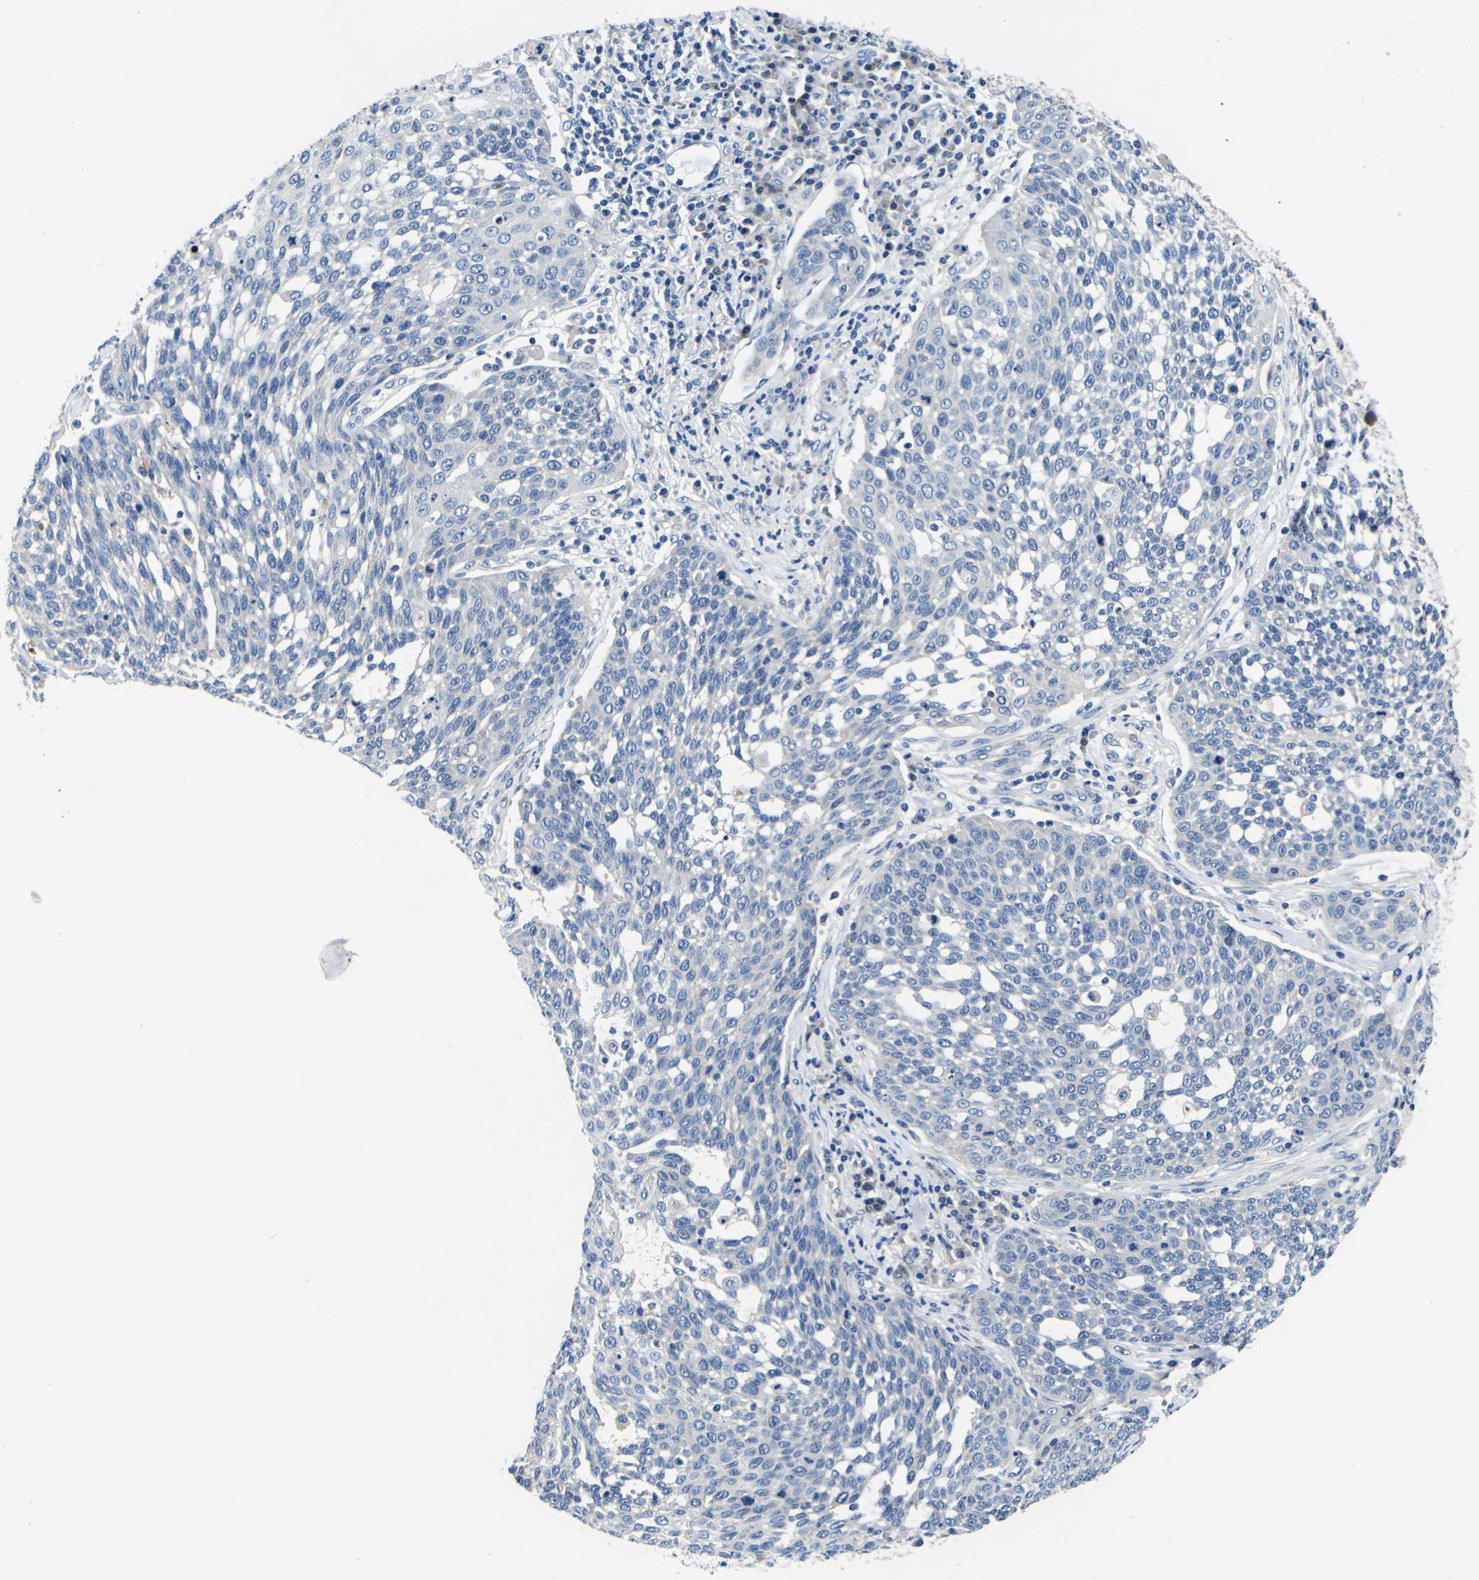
{"staining": {"intensity": "negative", "quantity": "none", "location": "none"}, "tissue": "cervical cancer", "cell_type": "Tumor cells", "image_type": "cancer", "snomed": [{"axis": "morphology", "description": "Squamous cell carcinoma, NOS"}, {"axis": "topography", "description": "Cervix"}], "caption": "Cervical cancer stained for a protein using IHC displays no staining tumor cells.", "gene": "AGAP3", "patient": {"sex": "female", "age": 34}}